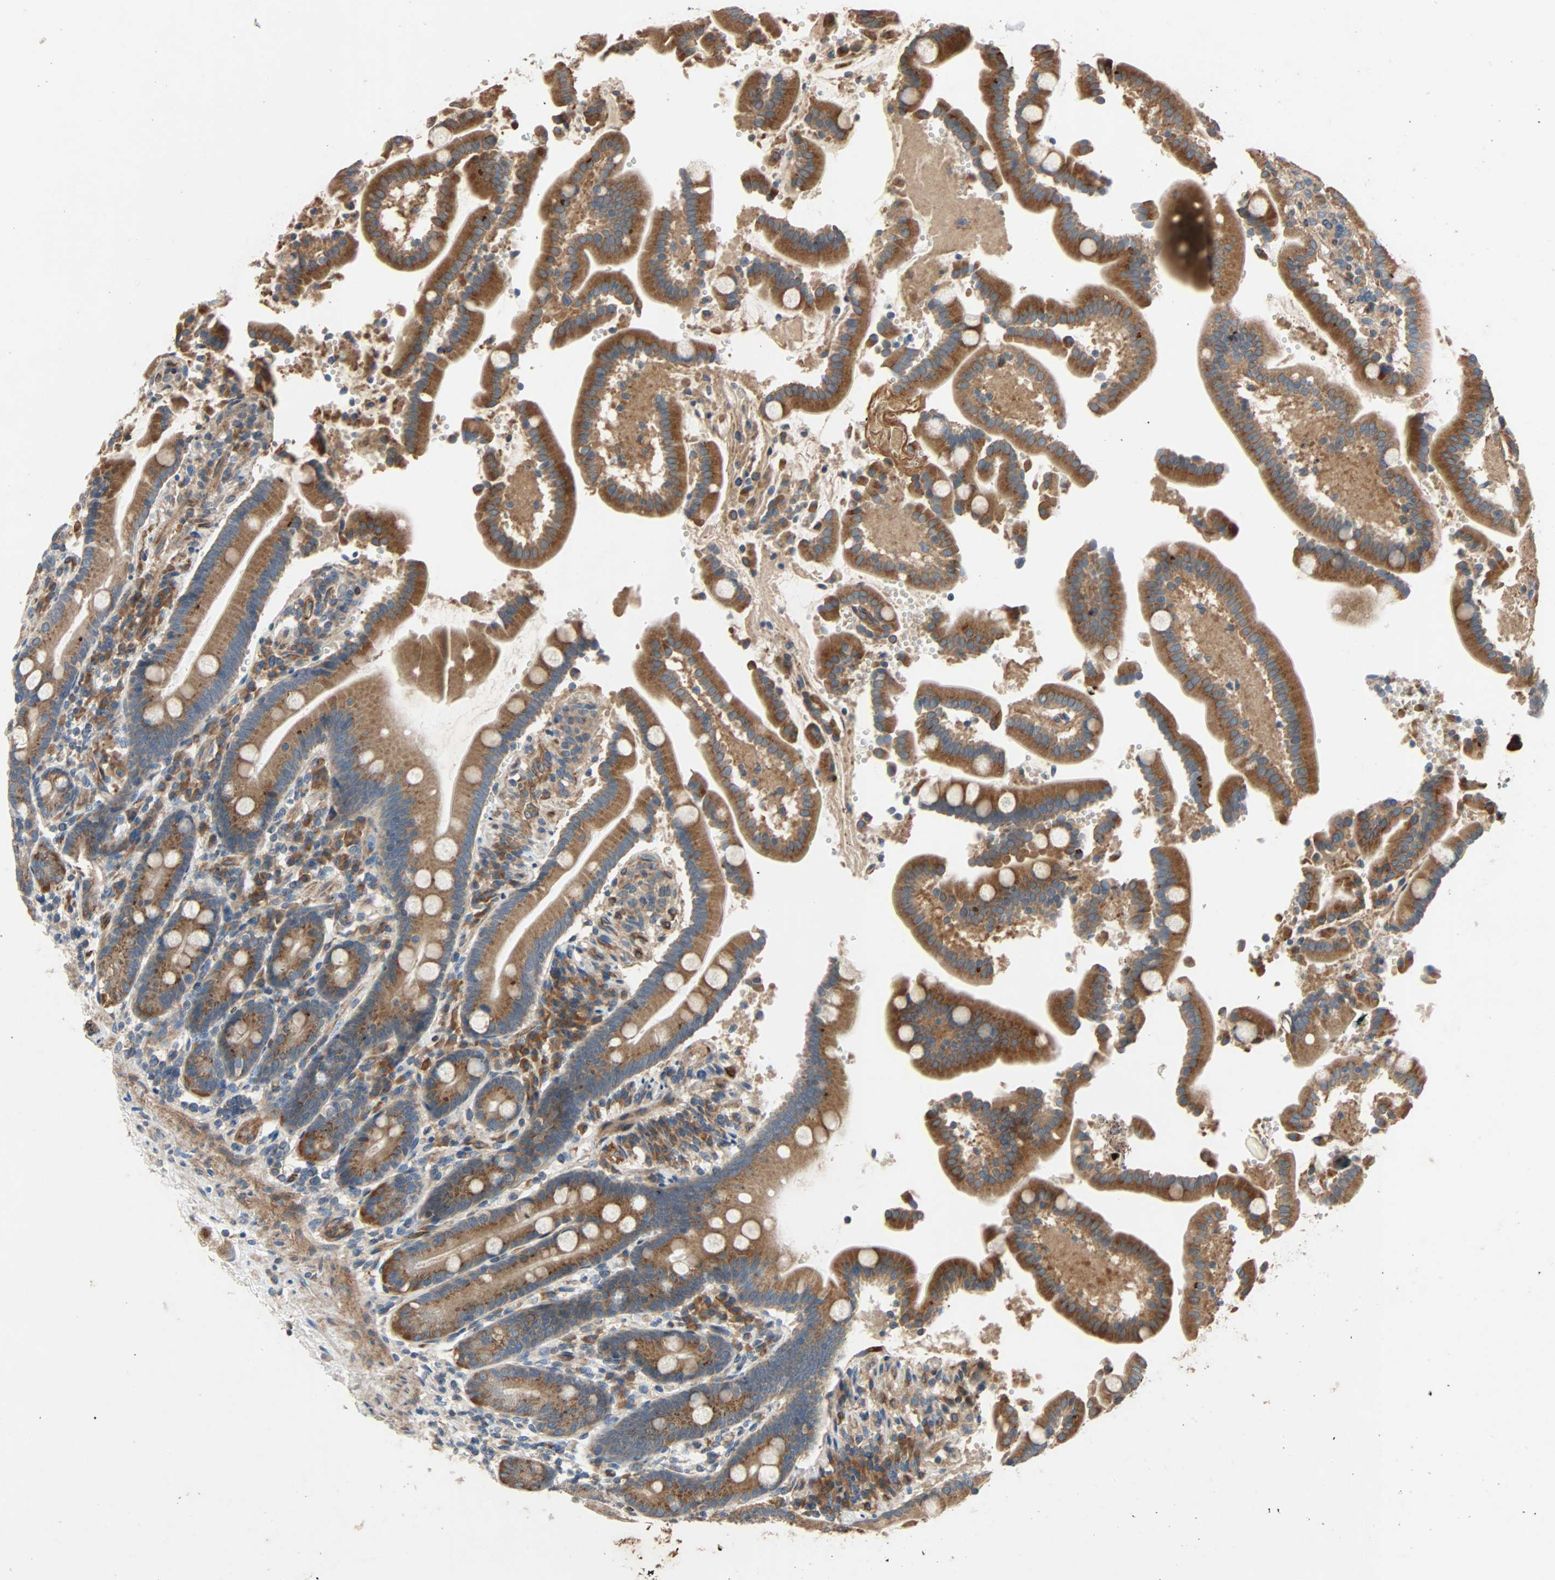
{"staining": {"intensity": "strong", "quantity": ">75%", "location": "cytoplasmic/membranous"}, "tissue": "duodenum", "cell_type": "Glandular cells", "image_type": "normal", "snomed": [{"axis": "morphology", "description": "Normal tissue, NOS"}, {"axis": "topography", "description": "Small intestine, NOS"}], "caption": "A histopathology image of human duodenum stained for a protein displays strong cytoplasmic/membranous brown staining in glandular cells.", "gene": "XYLT1", "patient": {"sex": "female", "age": 71}}